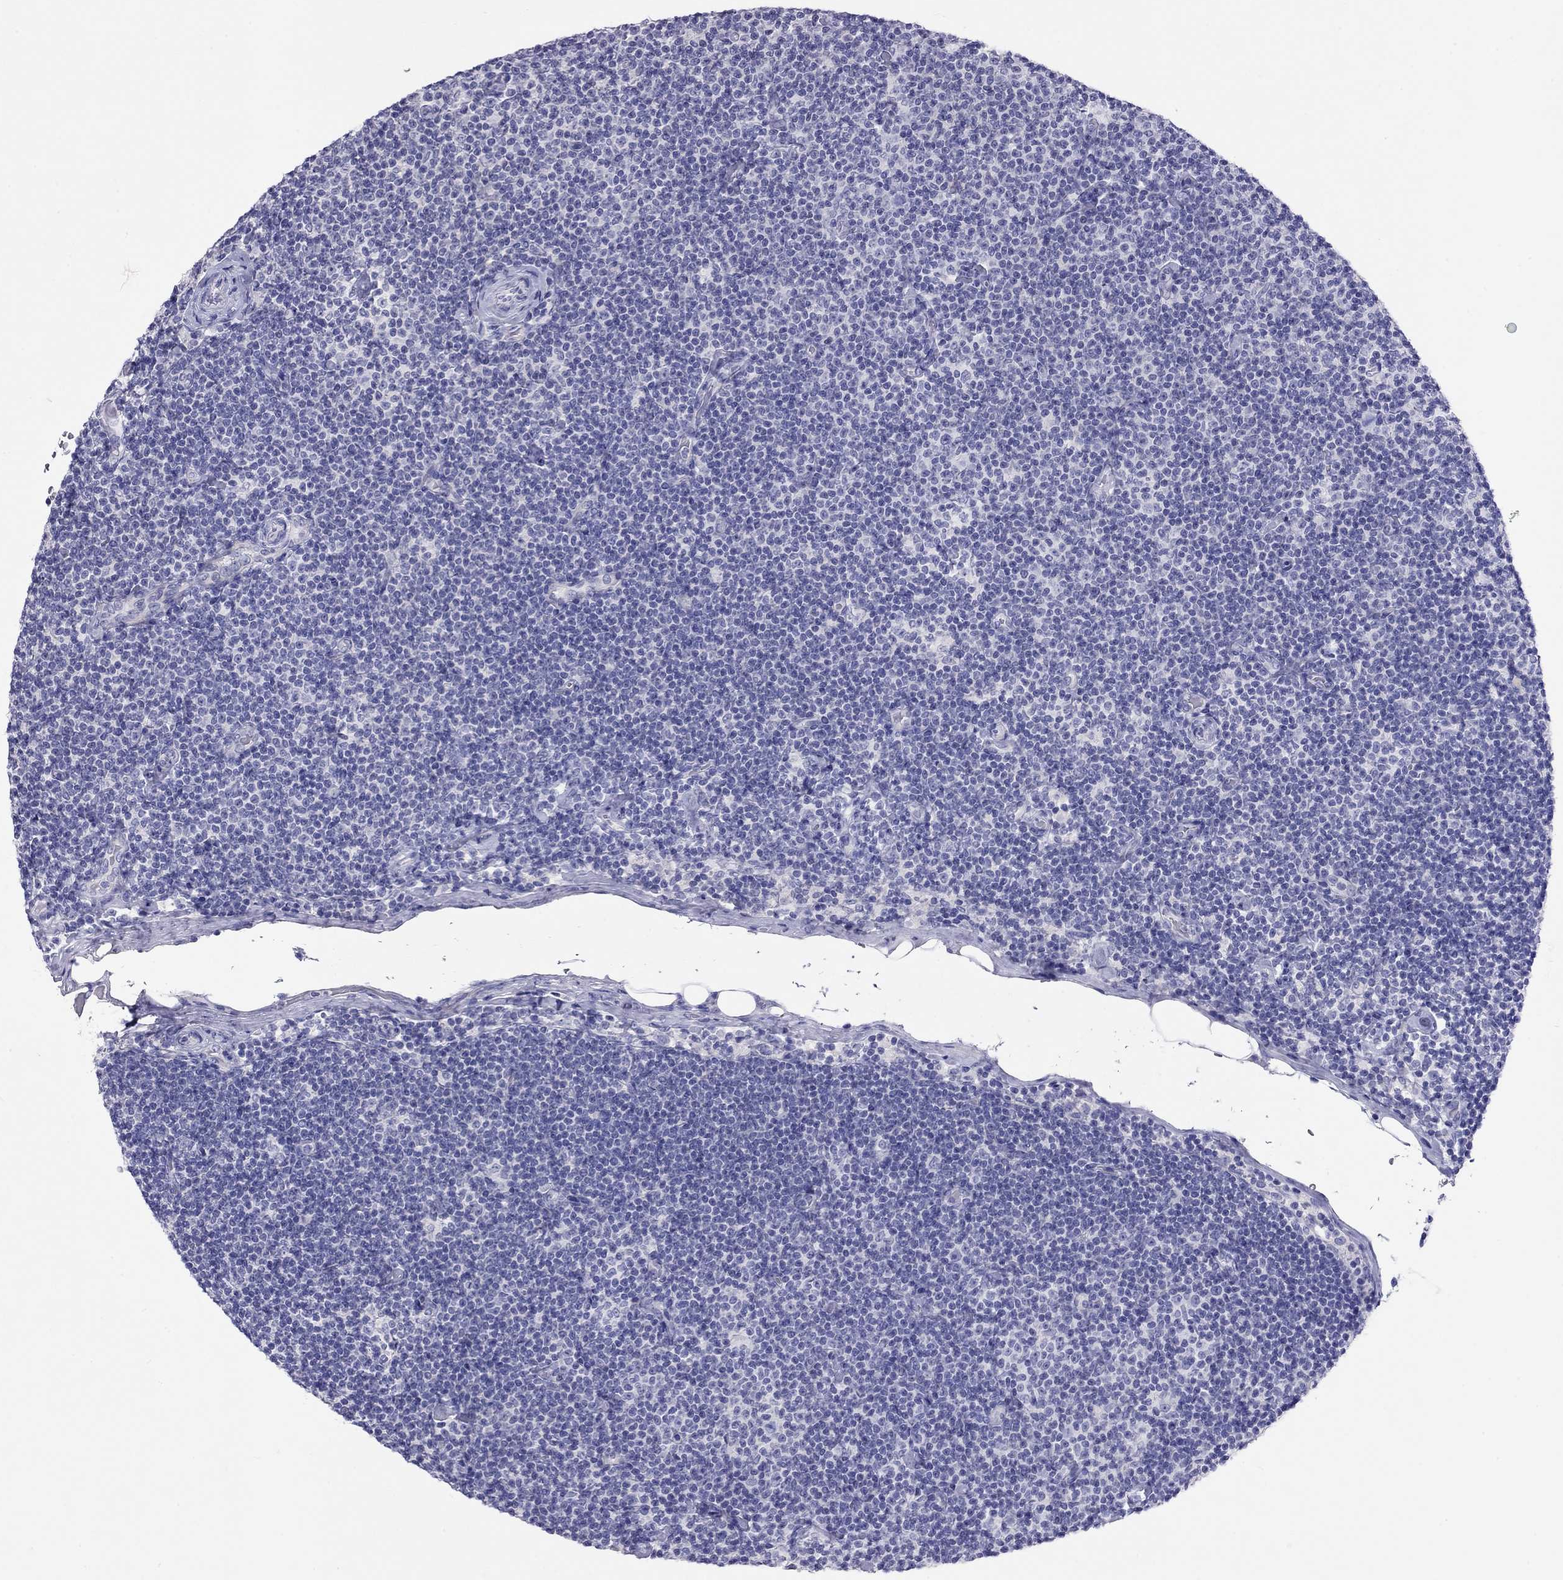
{"staining": {"intensity": "negative", "quantity": "none", "location": "none"}, "tissue": "lymphoma", "cell_type": "Tumor cells", "image_type": "cancer", "snomed": [{"axis": "morphology", "description": "Malignant lymphoma, non-Hodgkin's type, Low grade"}, {"axis": "topography", "description": "Lymph node"}], "caption": "Image shows no significant protein positivity in tumor cells of lymphoma.", "gene": "CAPNS2", "patient": {"sex": "male", "age": 81}}